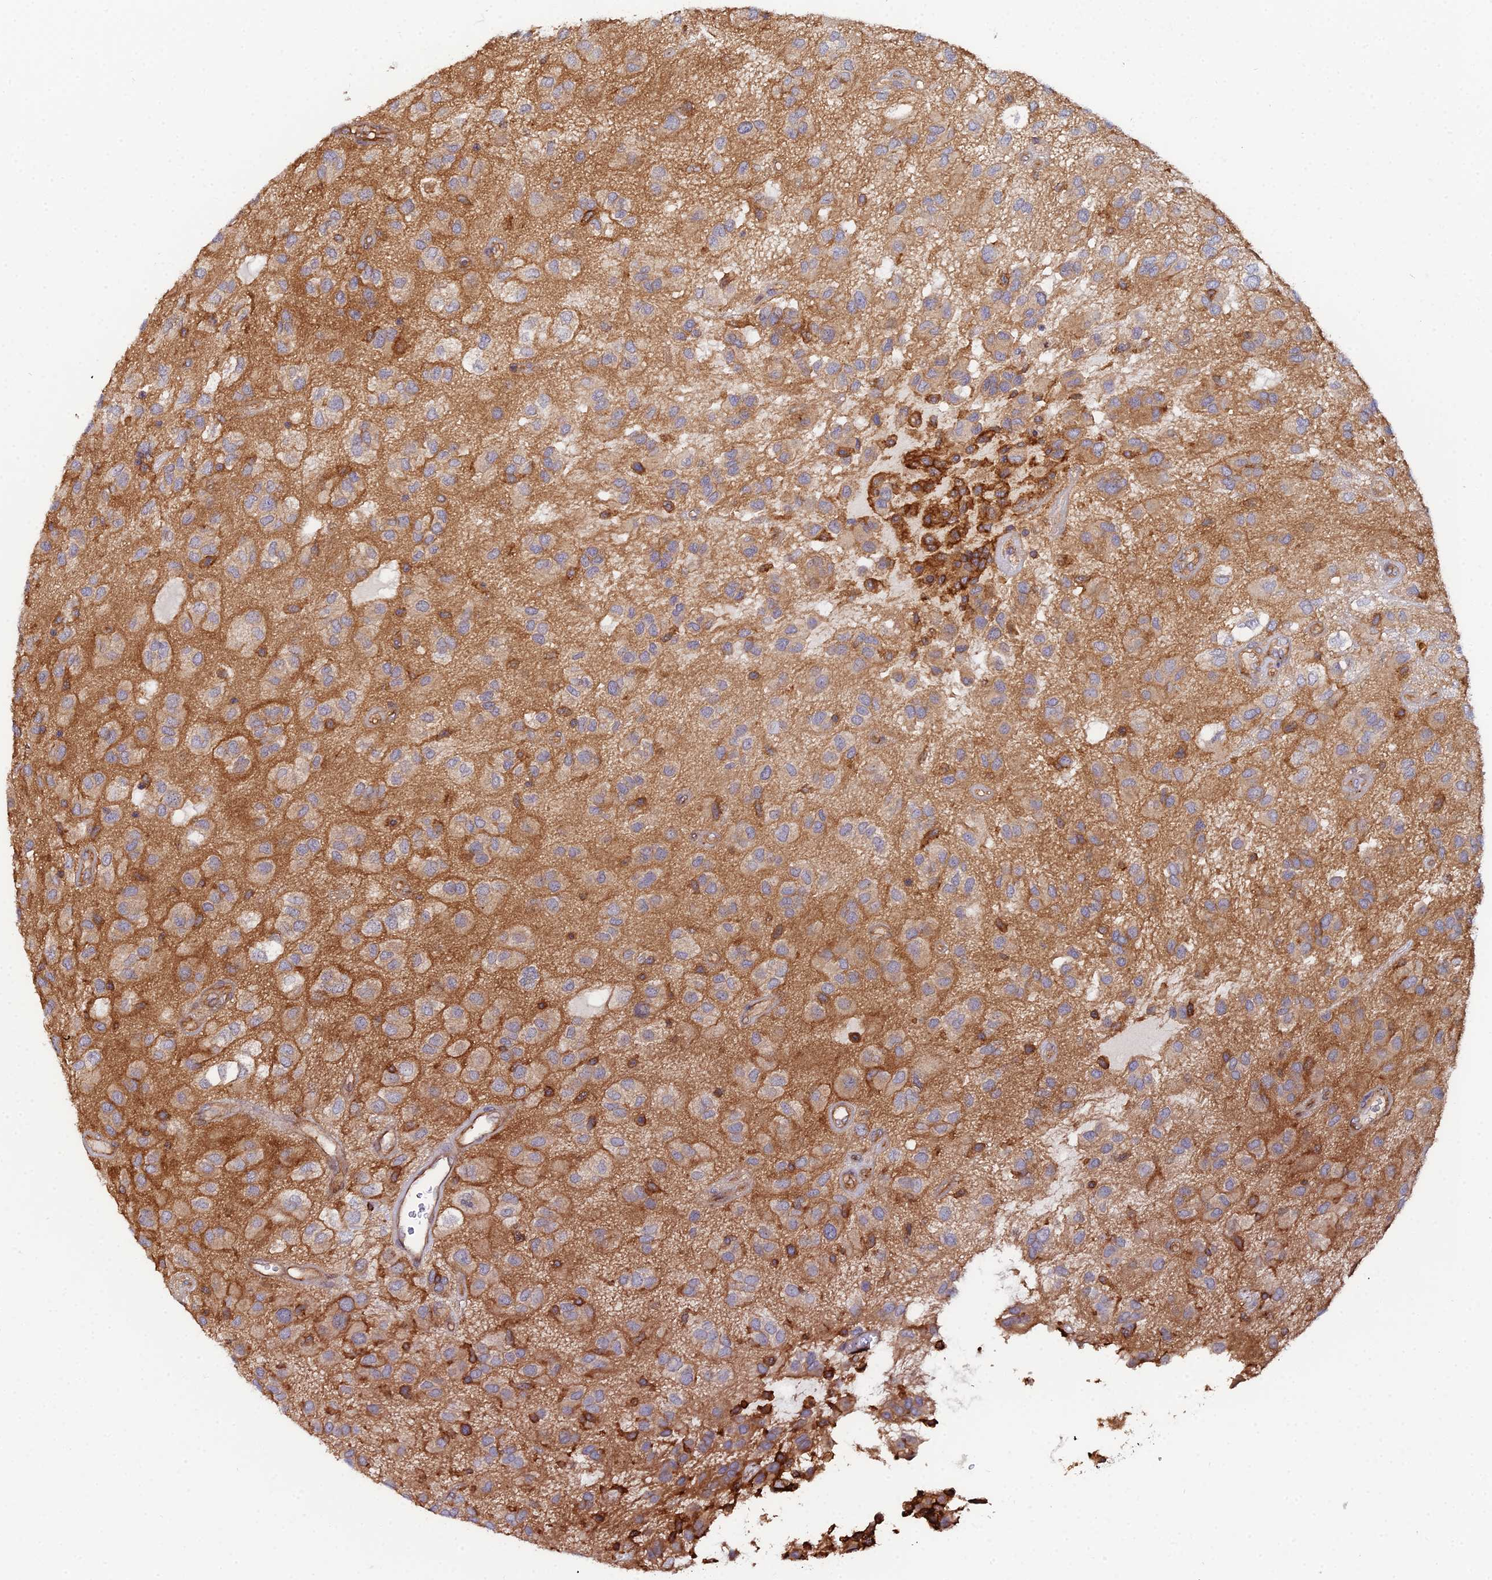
{"staining": {"intensity": "weak", "quantity": "25%-75%", "location": "cytoplasmic/membranous"}, "tissue": "glioma", "cell_type": "Tumor cells", "image_type": "cancer", "snomed": [{"axis": "morphology", "description": "Glioma, malignant, Low grade"}, {"axis": "topography", "description": "Brain"}], "caption": "High-power microscopy captured an immunohistochemistry photomicrograph of malignant glioma (low-grade), revealing weak cytoplasmic/membranous positivity in about 25%-75% of tumor cells. The protein is shown in brown color, while the nuclei are stained blue.", "gene": "GNG5B", "patient": {"sex": "male", "age": 66}}